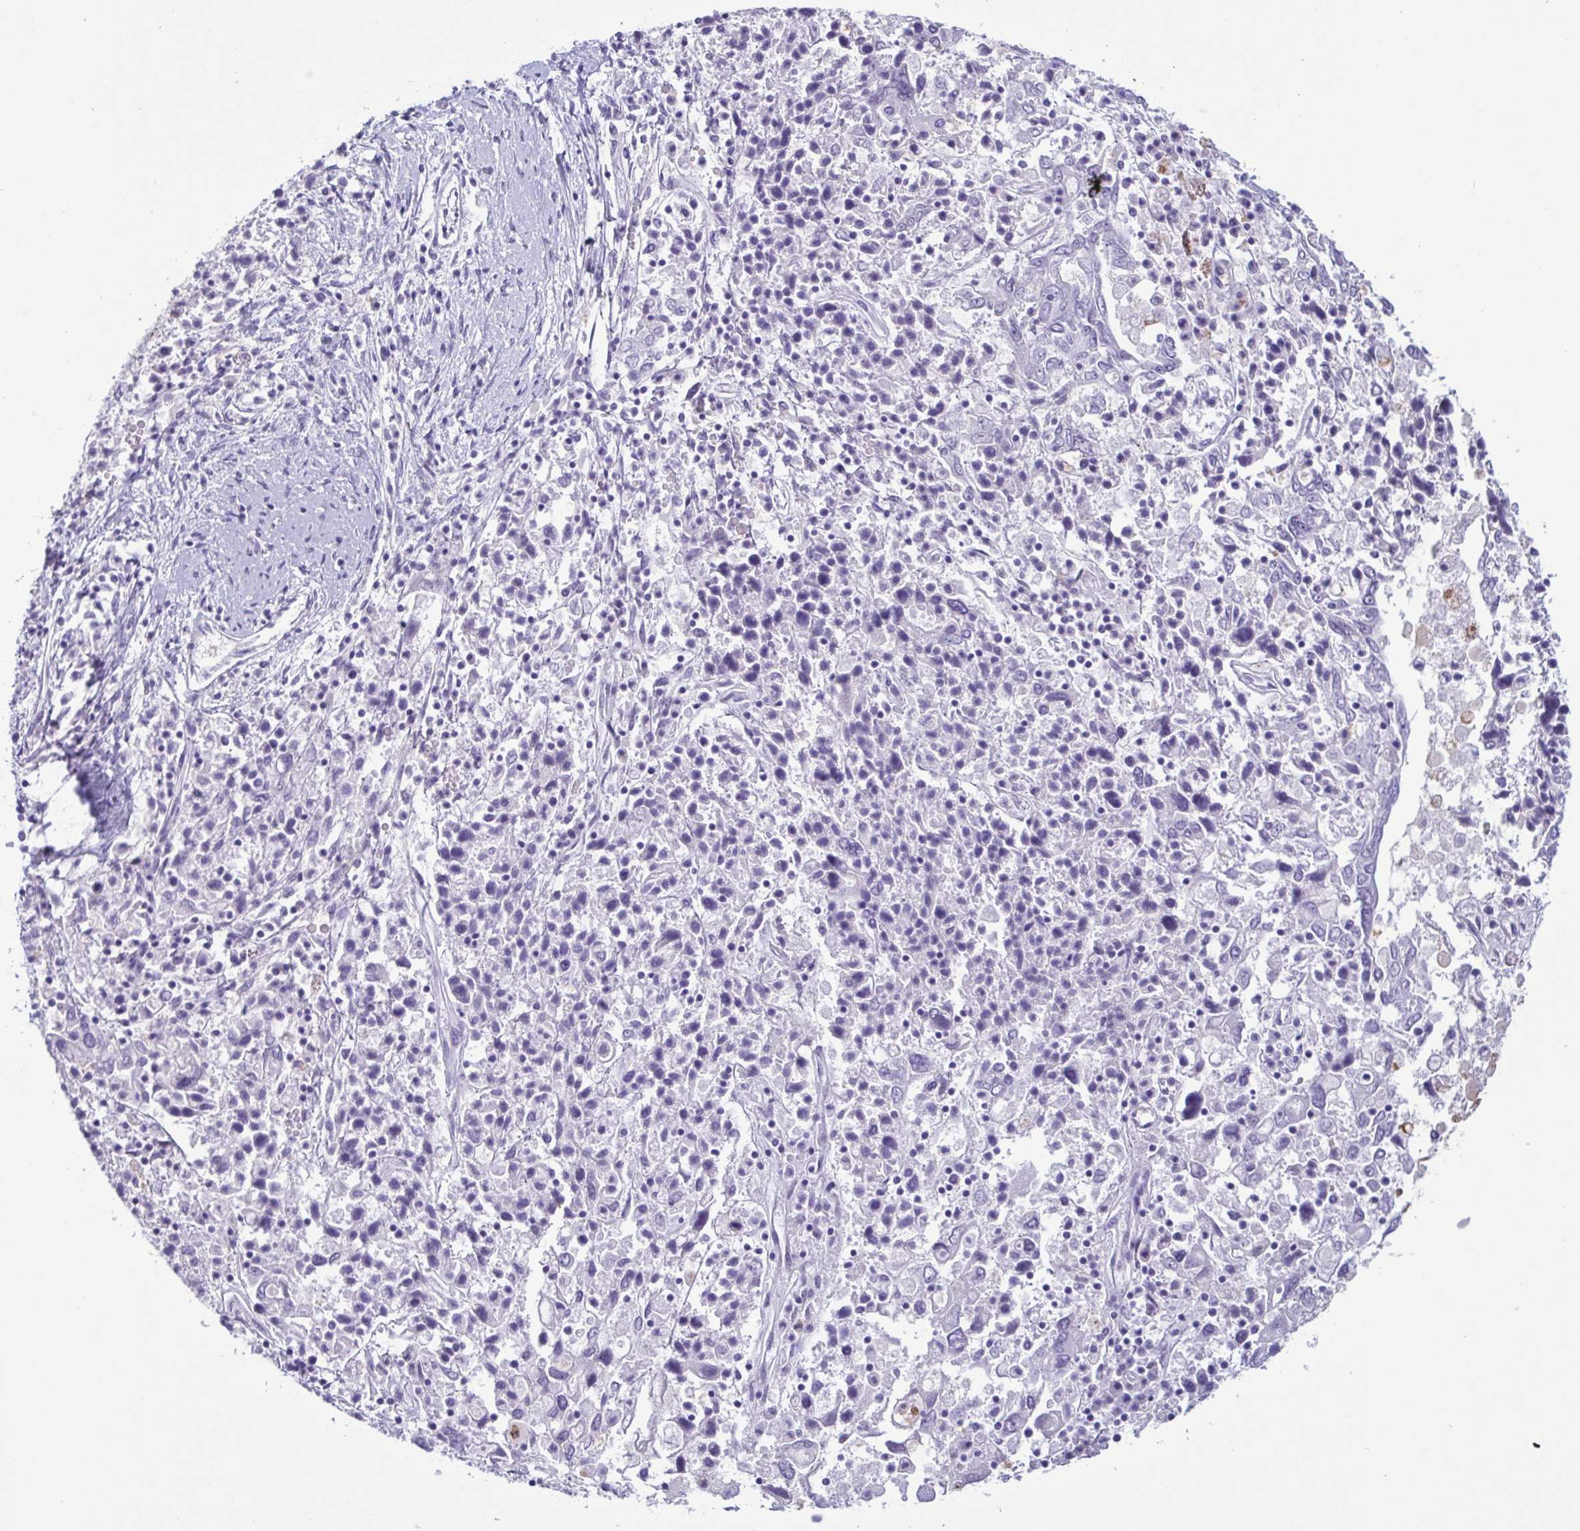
{"staining": {"intensity": "negative", "quantity": "none", "location": "none"}, "tissue": "ovarian cancer", "cell_type": "Tumor cells", "image_type": "cancer", "snomed": [{"axis": "morphology", "description": "Carcinoma, endometroid"}, {"axis": "topography", "description": "Ovary"}], "caption": "An immunohistochemistry (IHC) histopathology image of ovarian cancer is shown. There is no staining in tumor cells of ovarian cancer.", "gene": "LTF", "patient": {"sex": "female", "age": 62}}